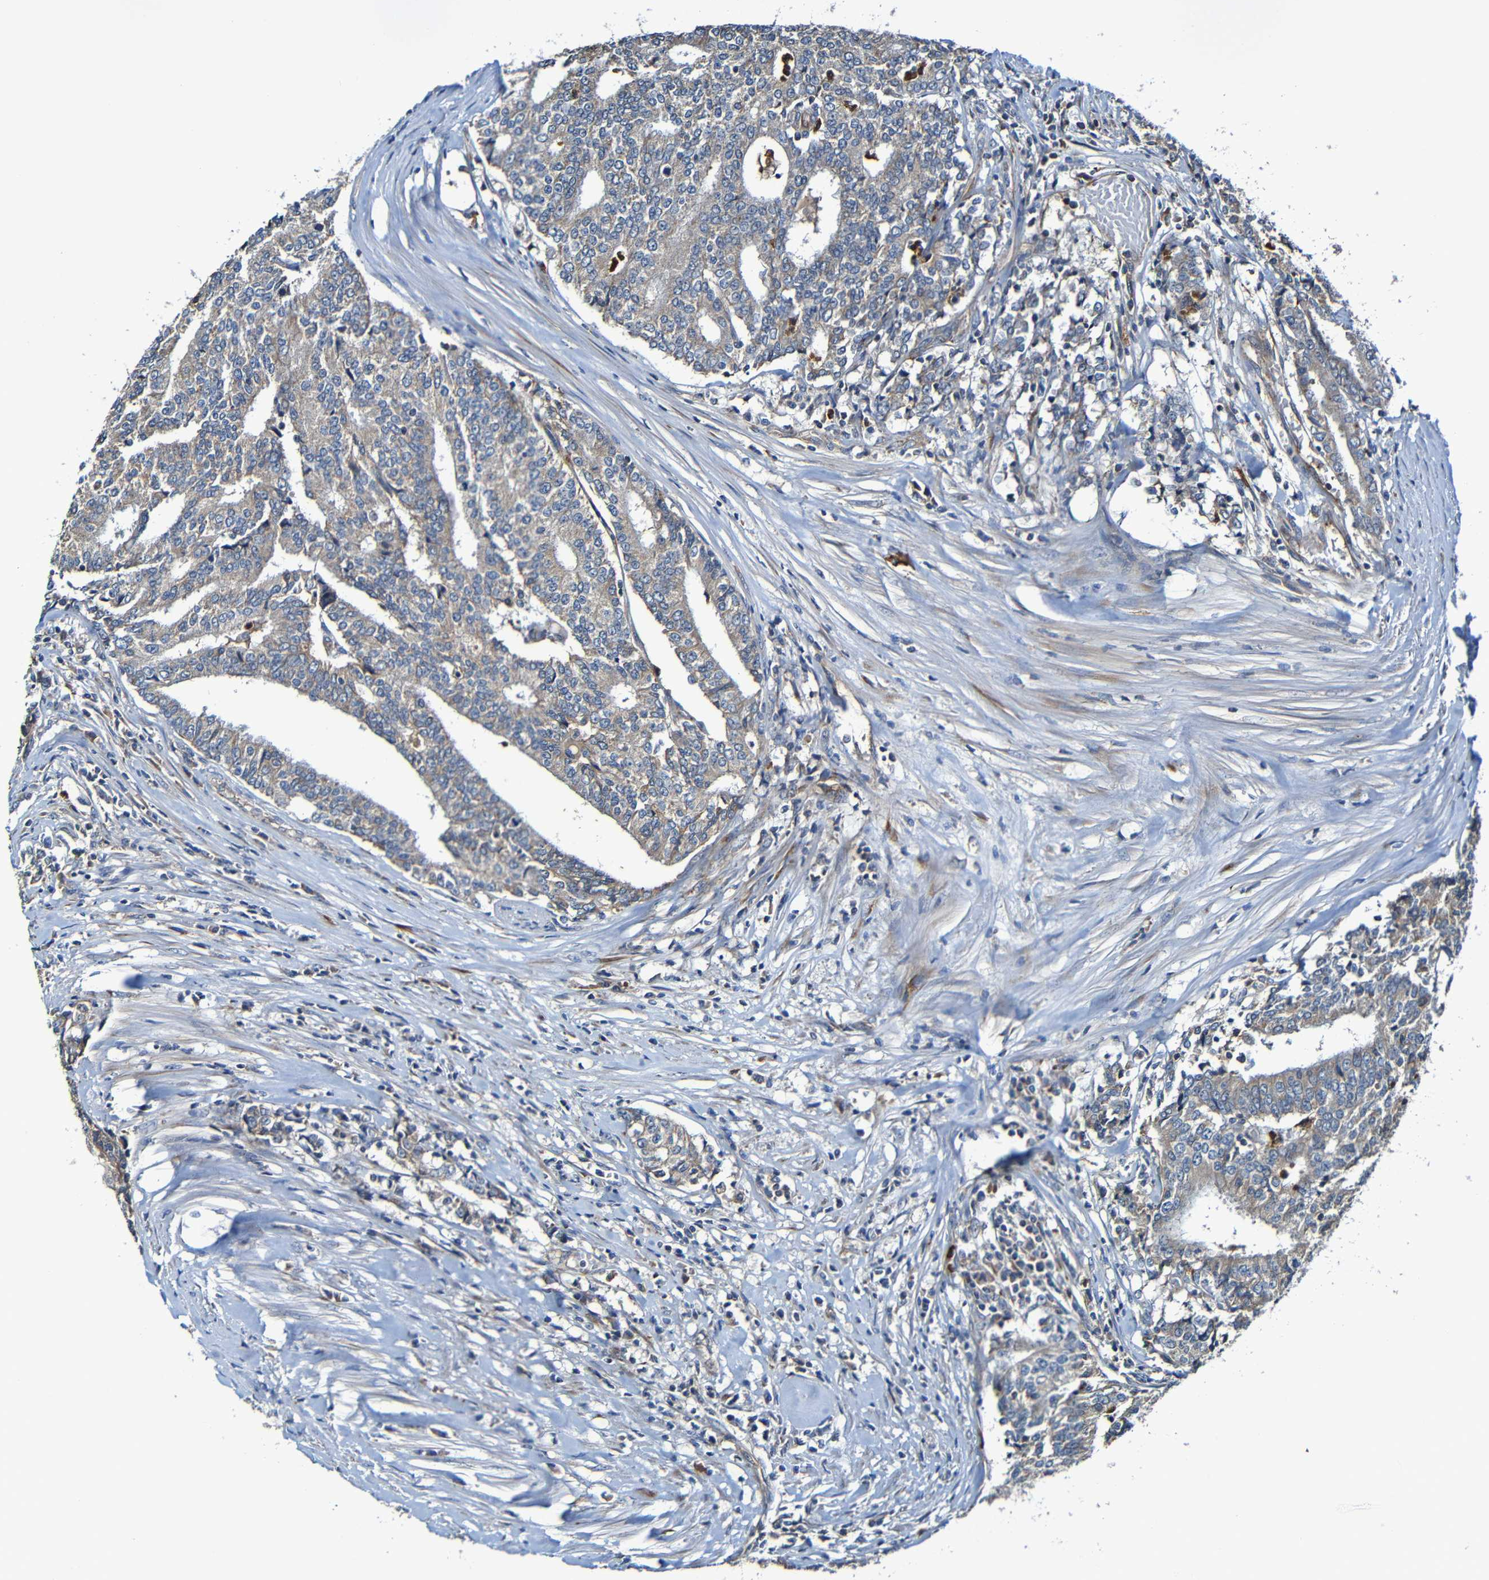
{"staining": {"intensity": "weak", "quantity": ">75%", "location": "cytoplasmic/membranous"}, "tissue": "prostate cancer", "cell_type": "Tumor cells", "image_type": "cancer", "snomed": [{"axis": "morphology", "description": "Normal tissue, NOS"}, {"axis": "morphology", "description": "Adenocarcinoma, High grade"}, {"axis": "topography", "description": "Prostate"}, {"axis": "topography", "description": "Seminal veicle"}], "caption": "Protein expression by IHC reveals weak cytoplasmic/membranous staining in approximately >75% of tumor cells in prostate adenocarcinoma (high-grade).", "gene": "ADAM15", "patient": {"sex": "male", "age": 55}}